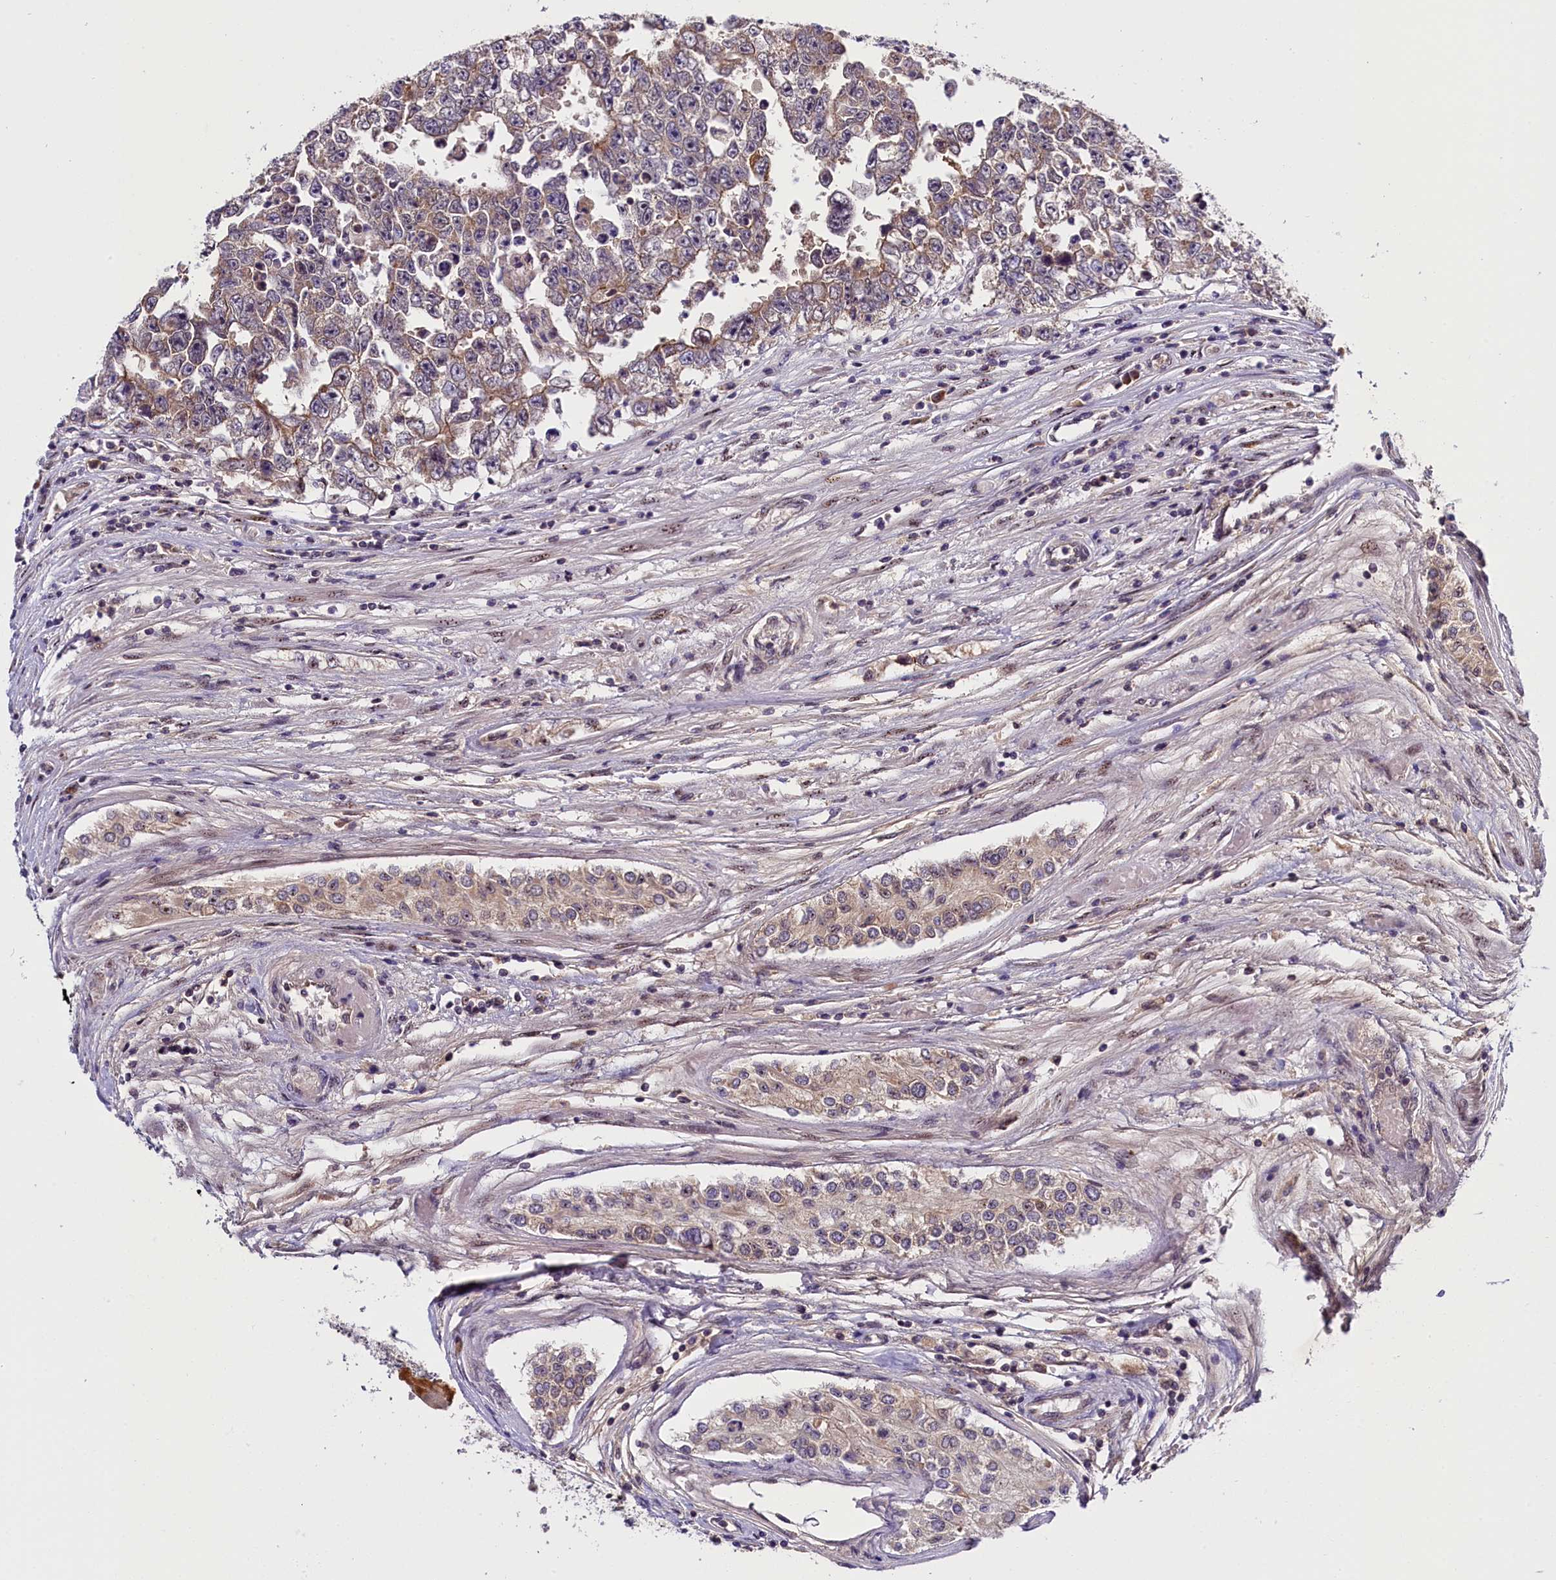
{"staining": {"intensity": "weak", "quantity": "25%-75%", "location": "cytoplasmic/membranous"}, "tissue": "testis cancer", "cell_type": "Tumor cells", "image_type": "cancer", "snomed": [{"axis": "morphology", "description": "Carcinoma, Embryonal, NOS"}, {"axis": "topography", "description": "Testis"}], "caption": "Embryonal carcinoma (testis) was stained to show a protein in brown. There is low levels of weak cytoplasmic/membranous expression in about 25%-75% of tumor cells.", "gene": "ENKD1", "patient": {"sex": "male", "age": 25}}